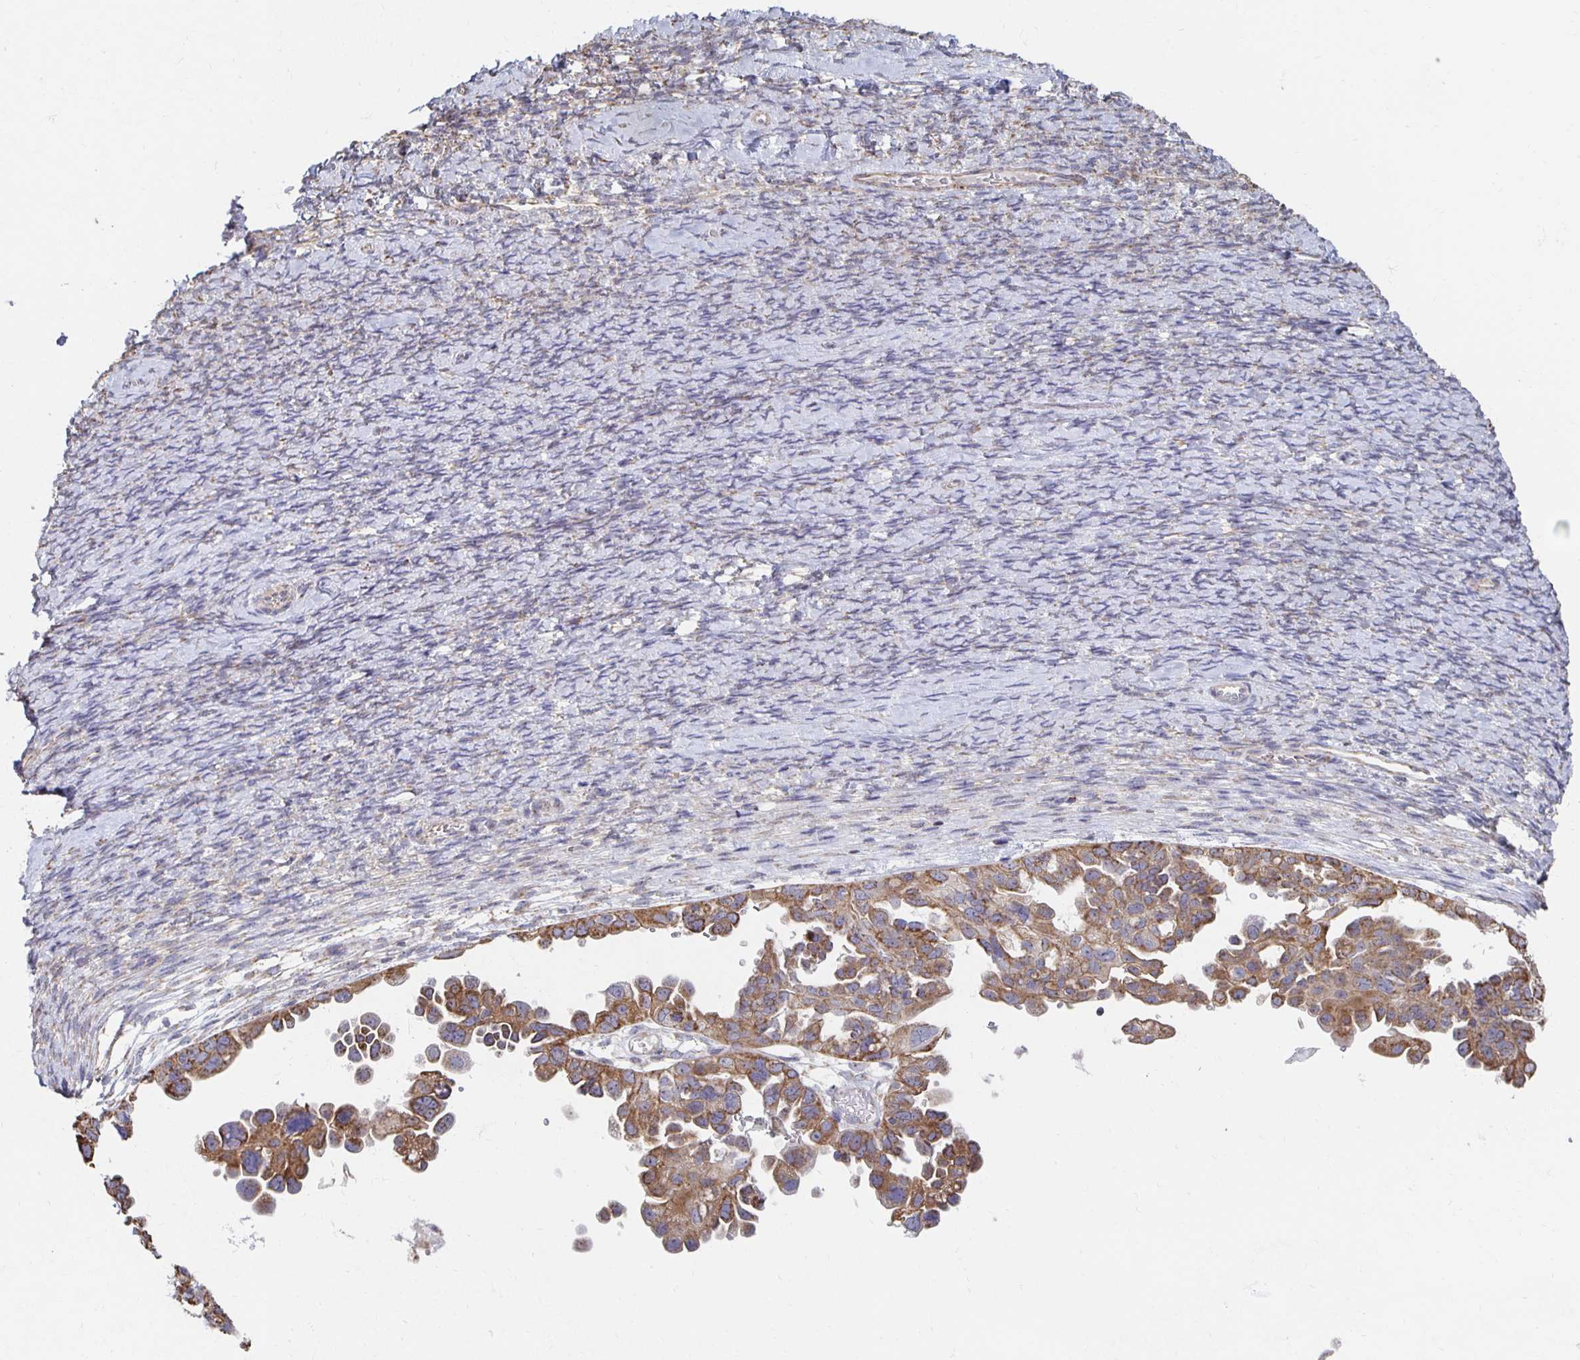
{"staining": {"intensity": "moderate", "quantity": ">75%", "location": "cytoplasmic/membranous"}, "tissue": "ovarian cancer", "cell_type": "Tumor cells", "image_type": "cancer", "snomed": [{"axis": "morphology", "description": "Cystadenocarcinoma, serous, NOS"}, {"axis": "topography", "description": "Ovary"}], "caption": "Immunohistochemistry (DAB) staining of human ovarian cancer demonstrates moderate cytoplasmic/membranous protein staining in approximately >75% of tumor cells. (IHC, brightfield microscopy, high magnification).", "gene": "NKX2-8", "patient": {"sex": "female", "age": 53}}